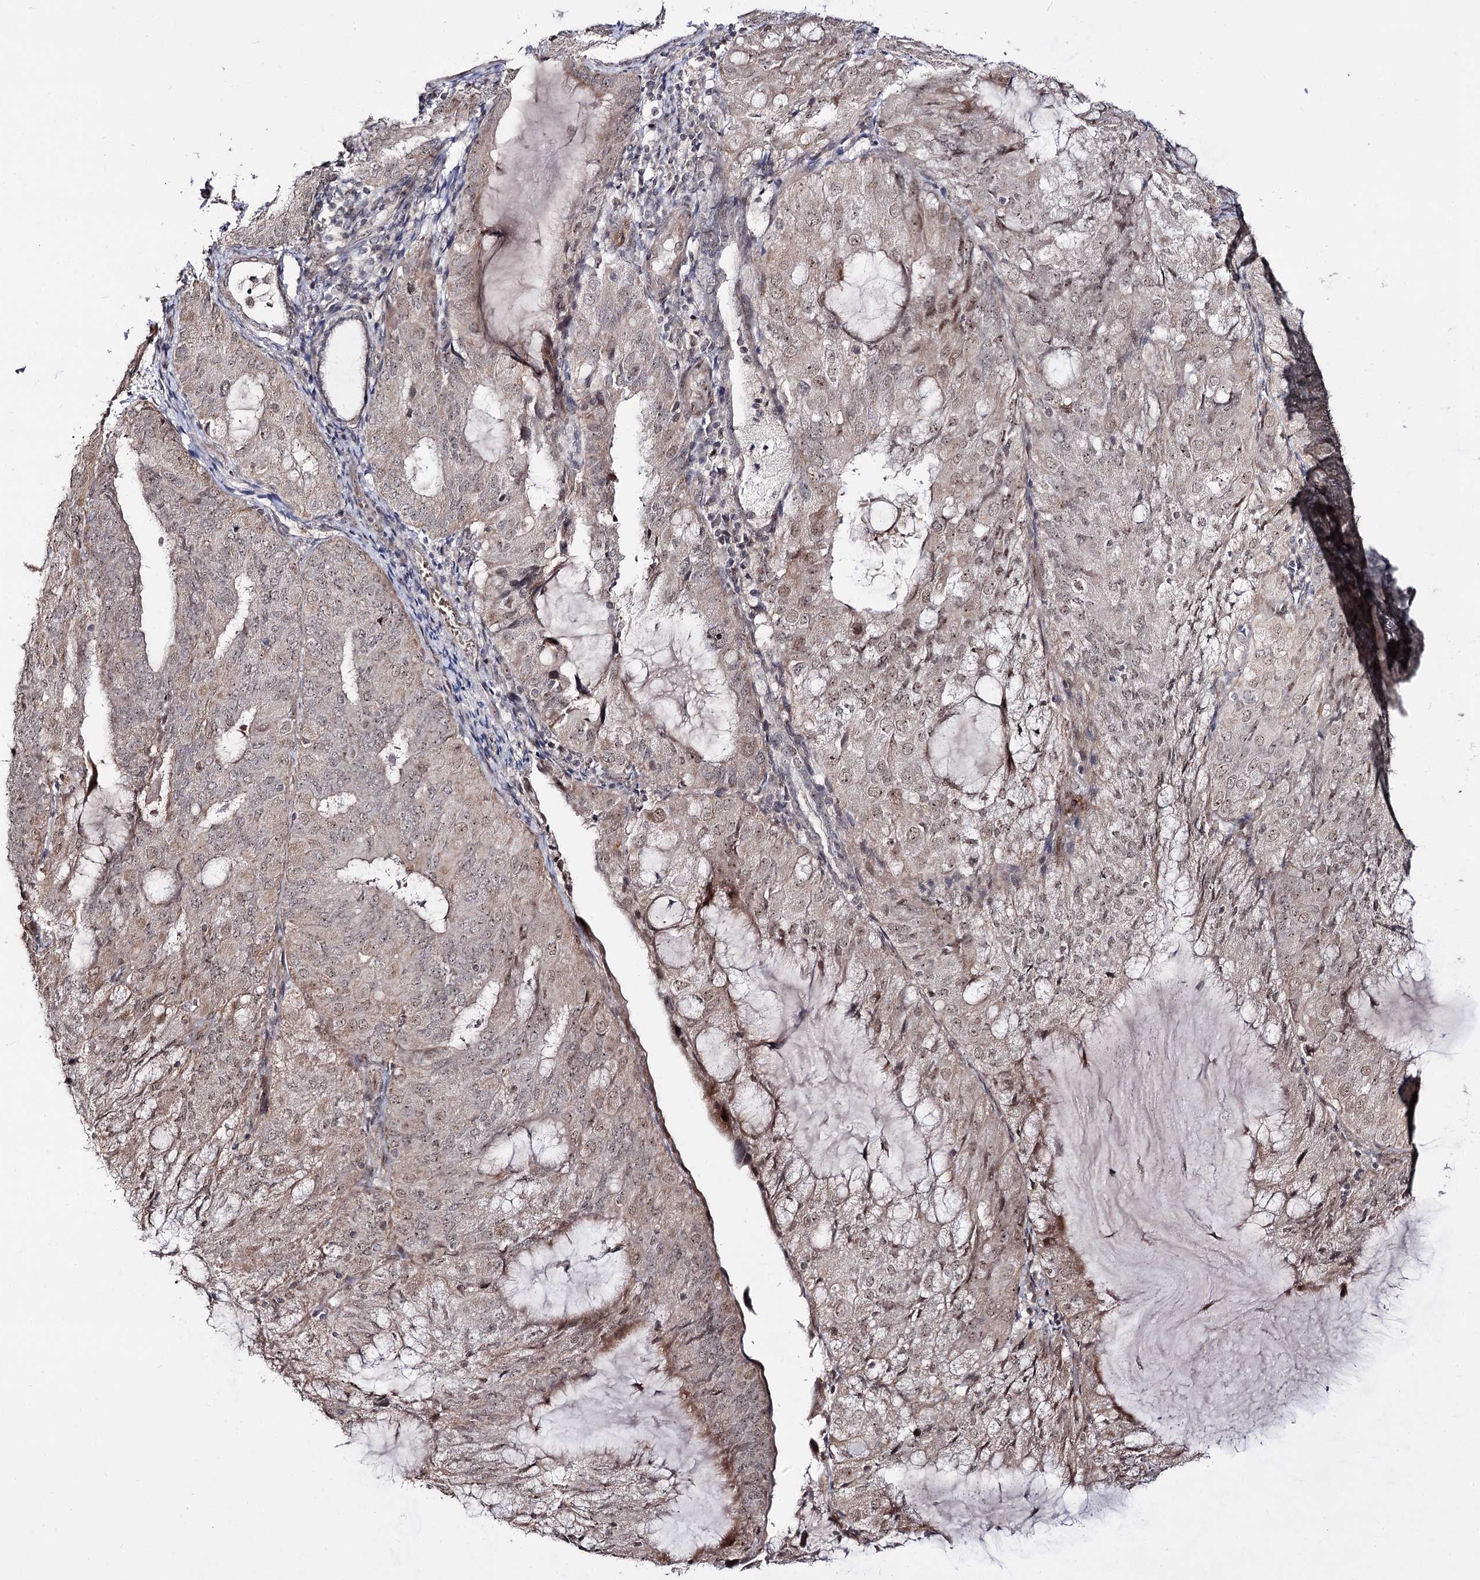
{"staining": {"intensity": "weak", "quantity": "25%-75%", "location": "cytoplasmic/membranous,nuclear"}, "tissue": "endometrial cancer", "cell_type": "Tumor cells", "image_type": "cancer", "snomed": [{"axis": "morphology", "description": "Adenocarcinoma, NOS"}, {"axis": "topography", "description": "Endometrium"}], "caption": "IHC micrograph of human endometrial cancer stained for a protein (brown), which displays low levels of weak cytoplasmic/membranous and nuclear staining in about 25%-75% of tumor cells.", "gene": "RRP9", "patient": {"sex": "female", "age": 81}}